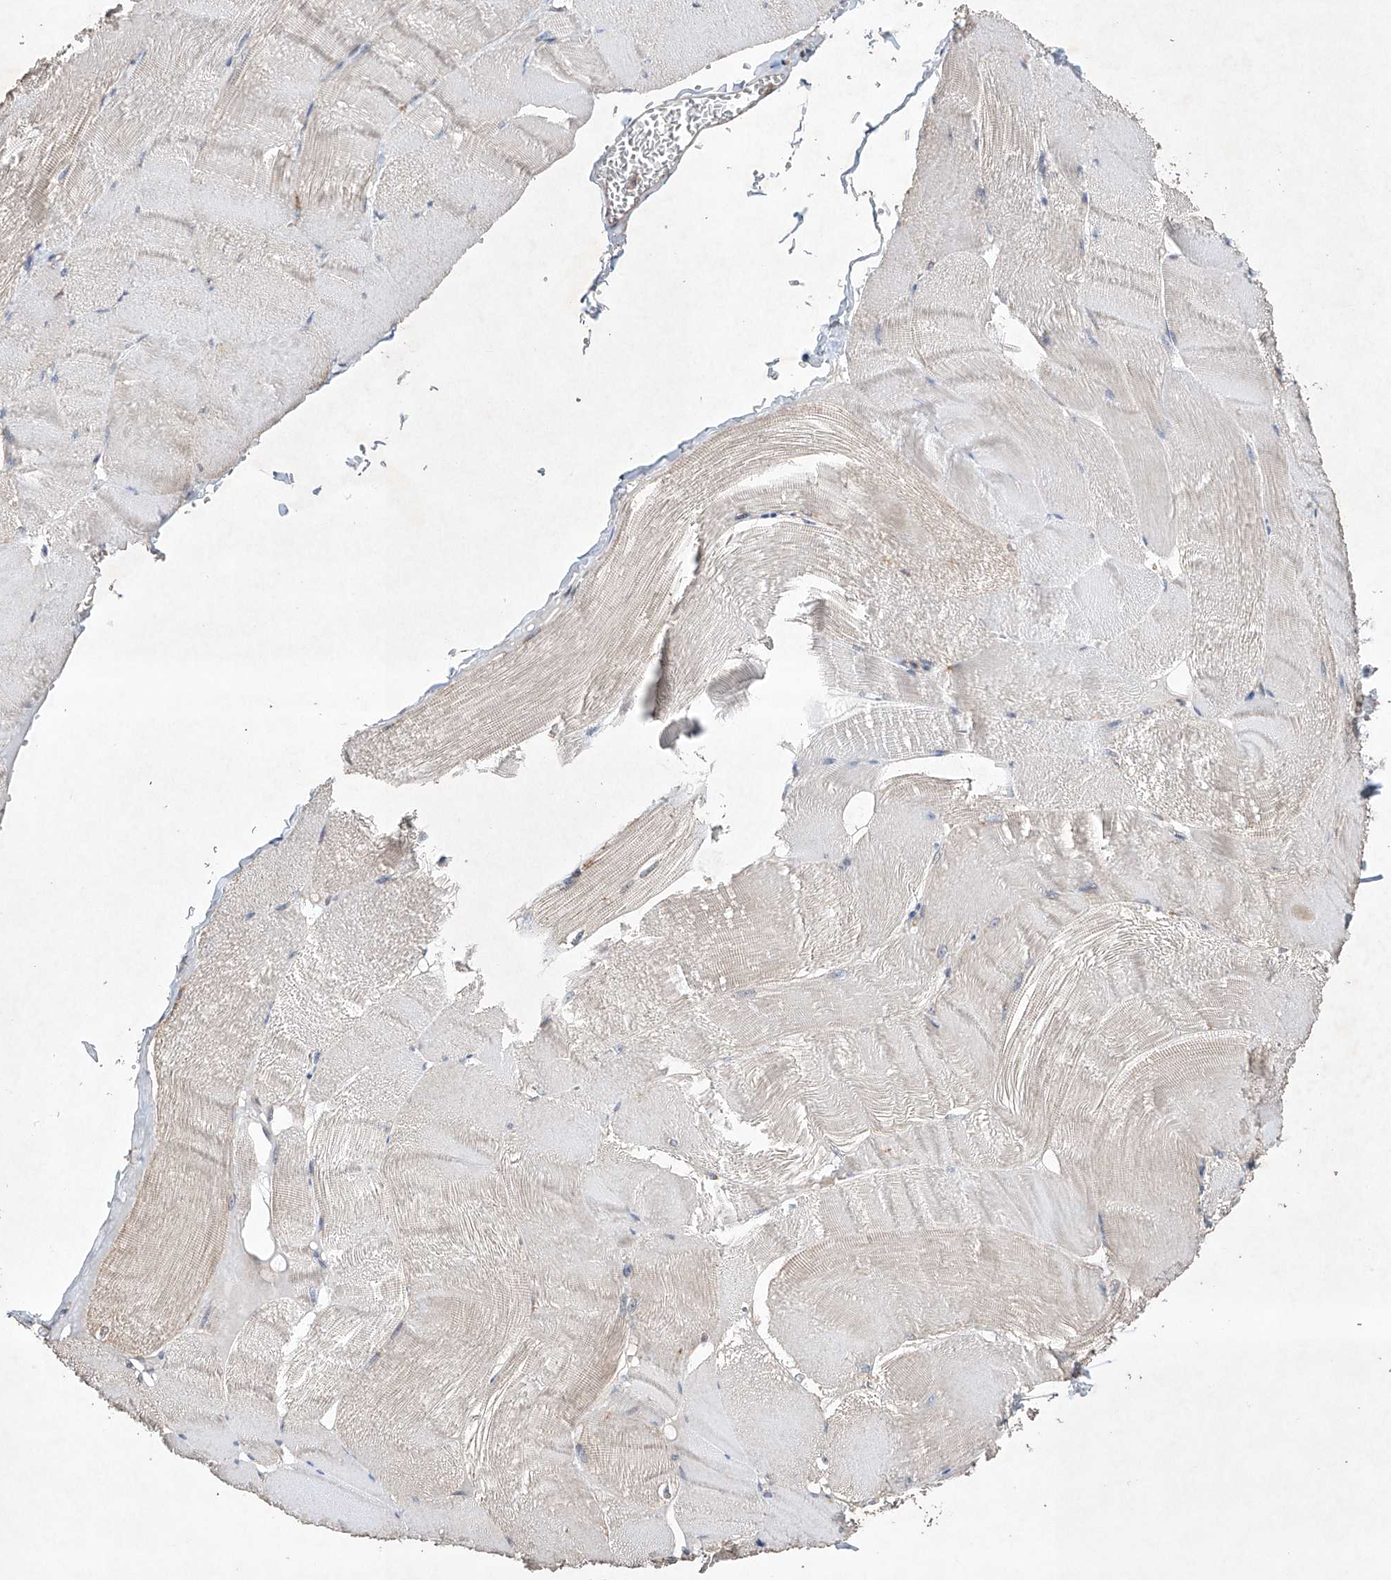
{"staining": {"intensity": "weak", "quantity": "<25%", "location": "cytoplasmic/membranous"}, "tissue": "skeletal muscle", "cell_type": "Myocytes", "image_type": "normal", "snomed": [{"axis": "morphology", "description": "Normal tissue, NOS"}, {"axis": "morphology", "description": "Basal cell carcinoma"}, {"axis": "topography", "description": "Skeletal muscle"}], "caption": "Myocytes show no significant protein staining in normal skeletal muscle. (Stains: DAB immunohistochemistry with hematoxylin counter stain, Microscopy: brightfield microscopy at high magnification).", "gene": "LURAP1", "patient": {"sex": "female", "age": 64}}